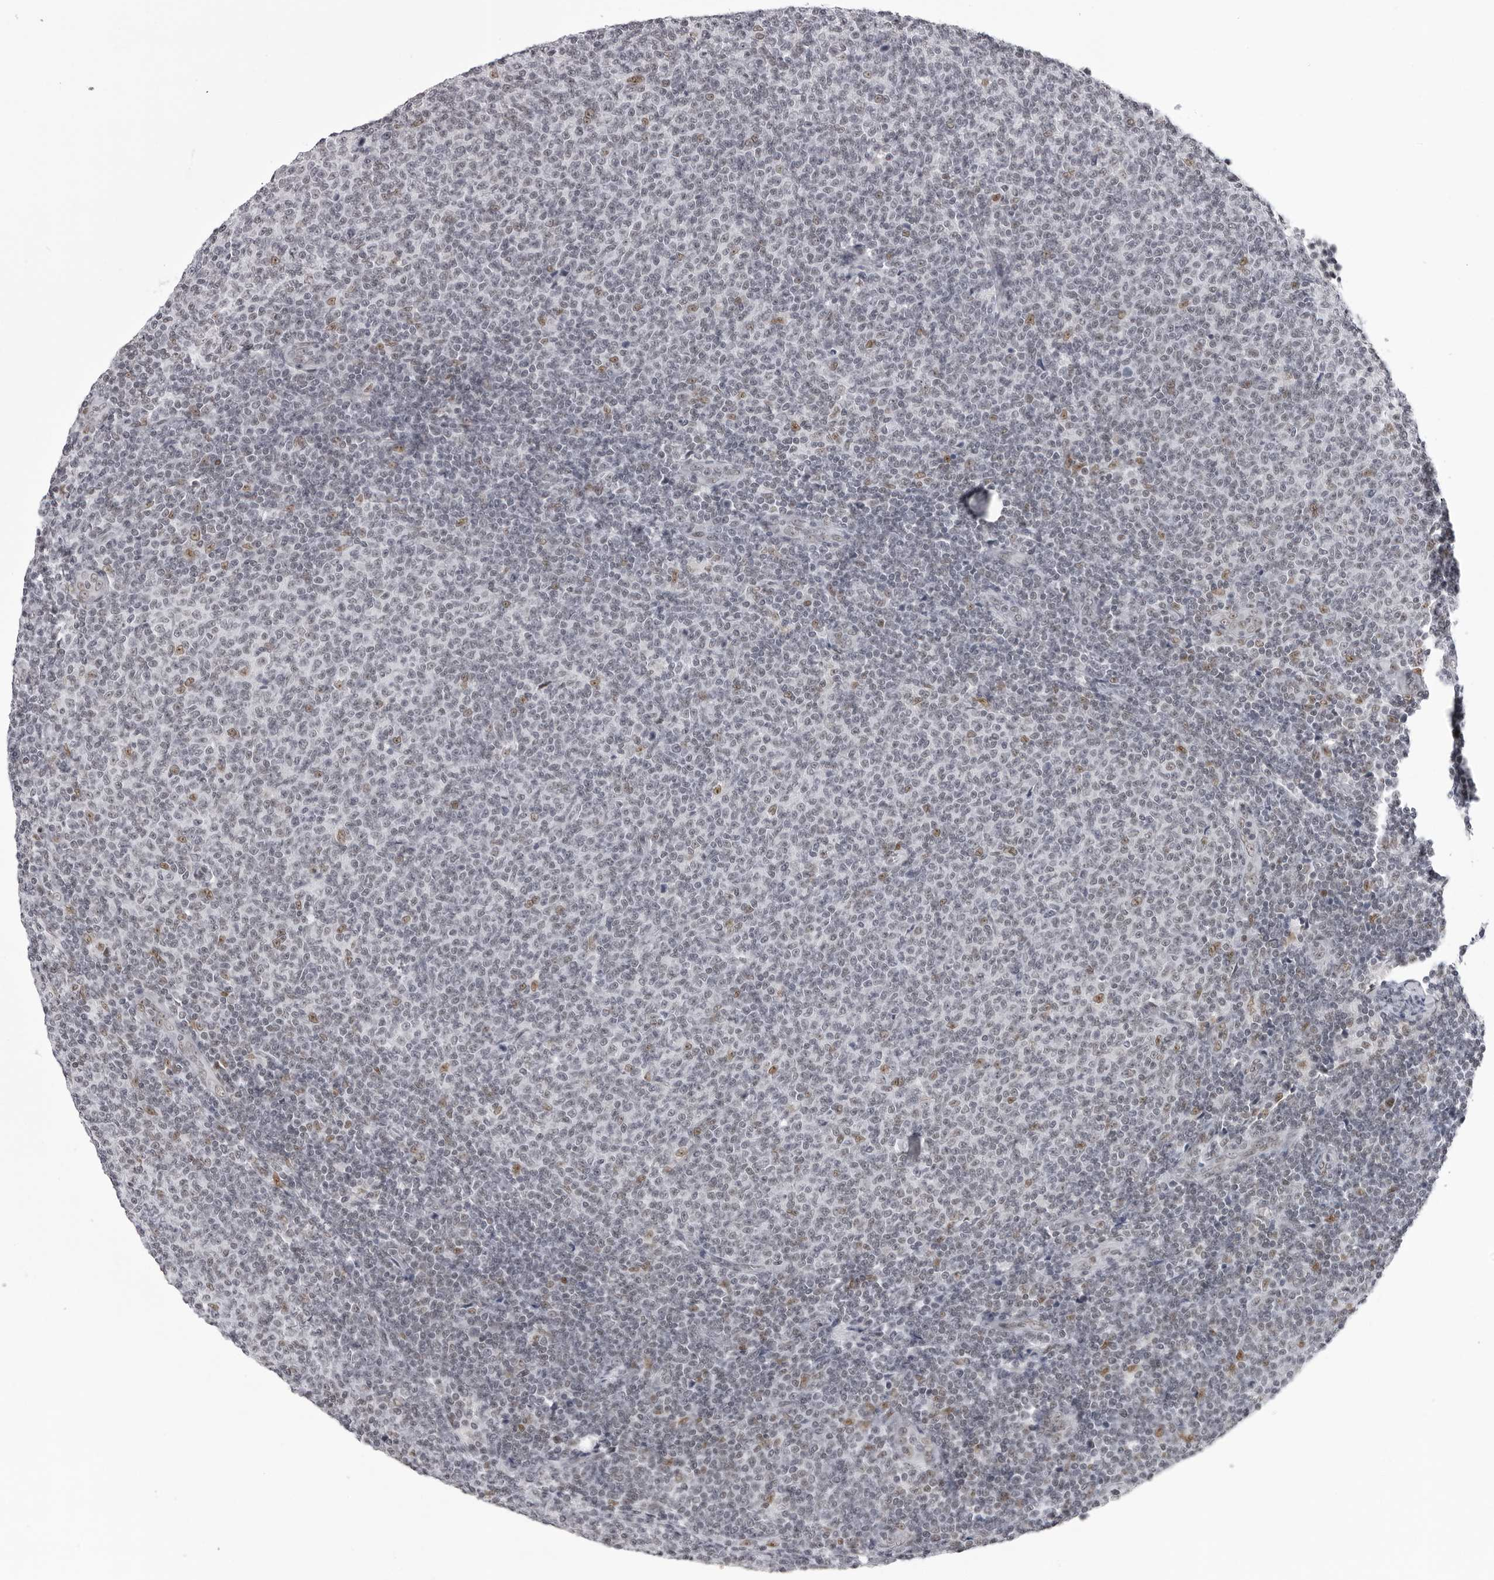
{"staining": {"intensity": "moderate", "quantity": "<25%", "location": "nuclear"}, "tissue": "lymphoma", "cell_type": "Tumor cells", "image_type": "cancer", "snomed": [{"axis": "morphology", "description": "Malignant lymphoma, non-Hodgkin's type, Low grade"}, {"axis": "topography", "description": "Lymph node"}], "caption": "Malignant lymphoma, non-Hodgkin's type (low-grade) stained for a protein (brown) displays moderate nuclear positive expression in about <25% of tumor cells.", "gene": "HEXIM2", "patient": {"sex": "male", "age": 66}}